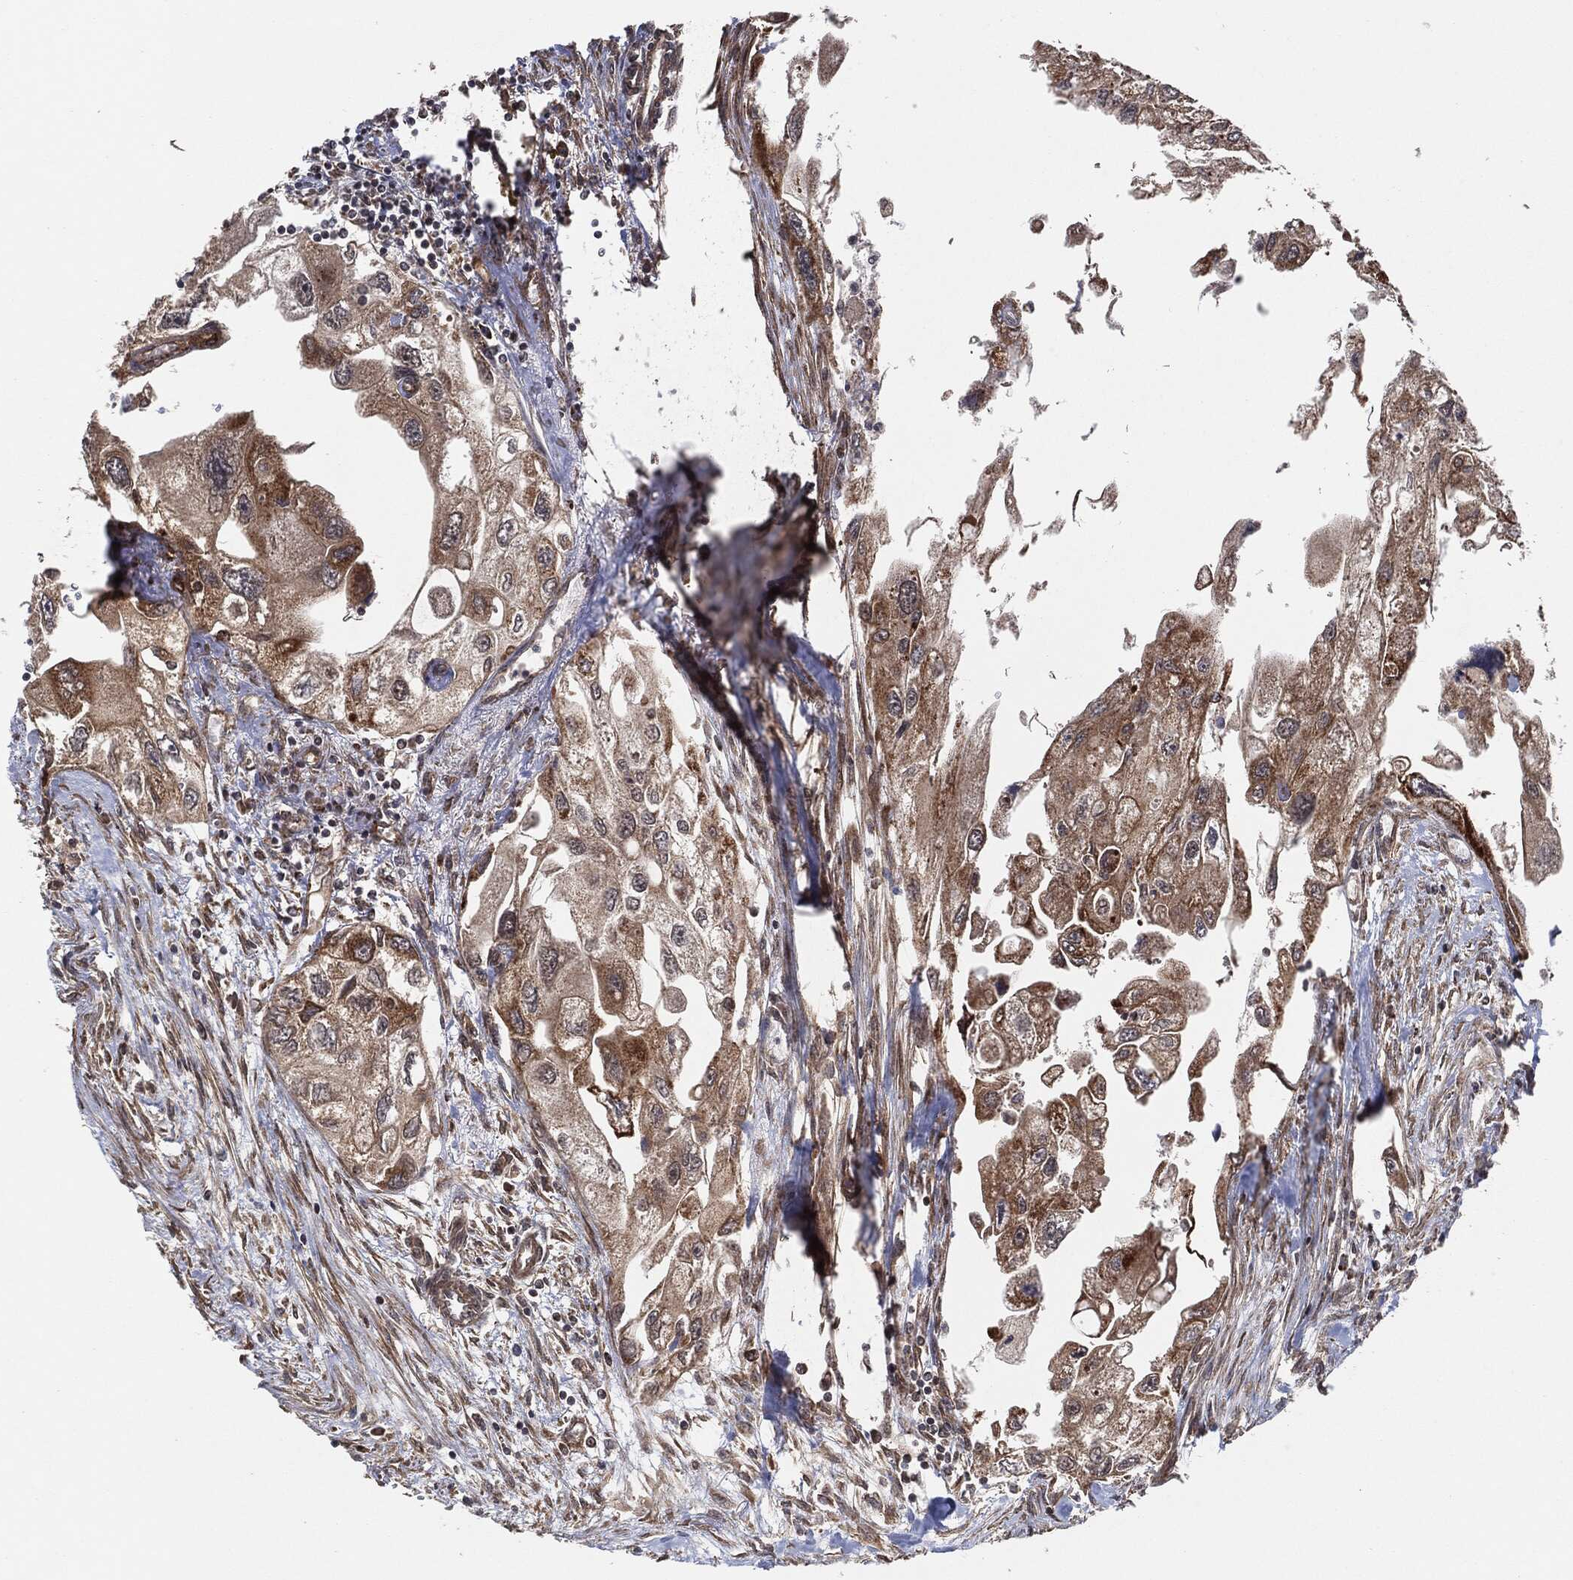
{"staining": {"intensity": "moderate", "quantity": "25%-75%", "location": "cytoplasmic/membranous"}, "tissue": "urothelial cancer", "cell_type": "Tumor cells", "image_type": "cancer", "snomed": [{"axis": "morphology", "description": "Urothelial carcinoma, High grade"}, {"axis": "topography", "description": "Urinary bladder"}], "caption": "Immunohistochemistry histopathology image of neoplastic tissue: human high-grade urothelial carcinoma stained using immunohistochemistry reveals medium levels of moderate protein expression localized specifically in the cytoplasmic/membranous of tumor cells, appearing as a cytoplasmic/membranous brown color.", "gene": "BCAR1", "patient": {"sex": "male", "age": 59}}